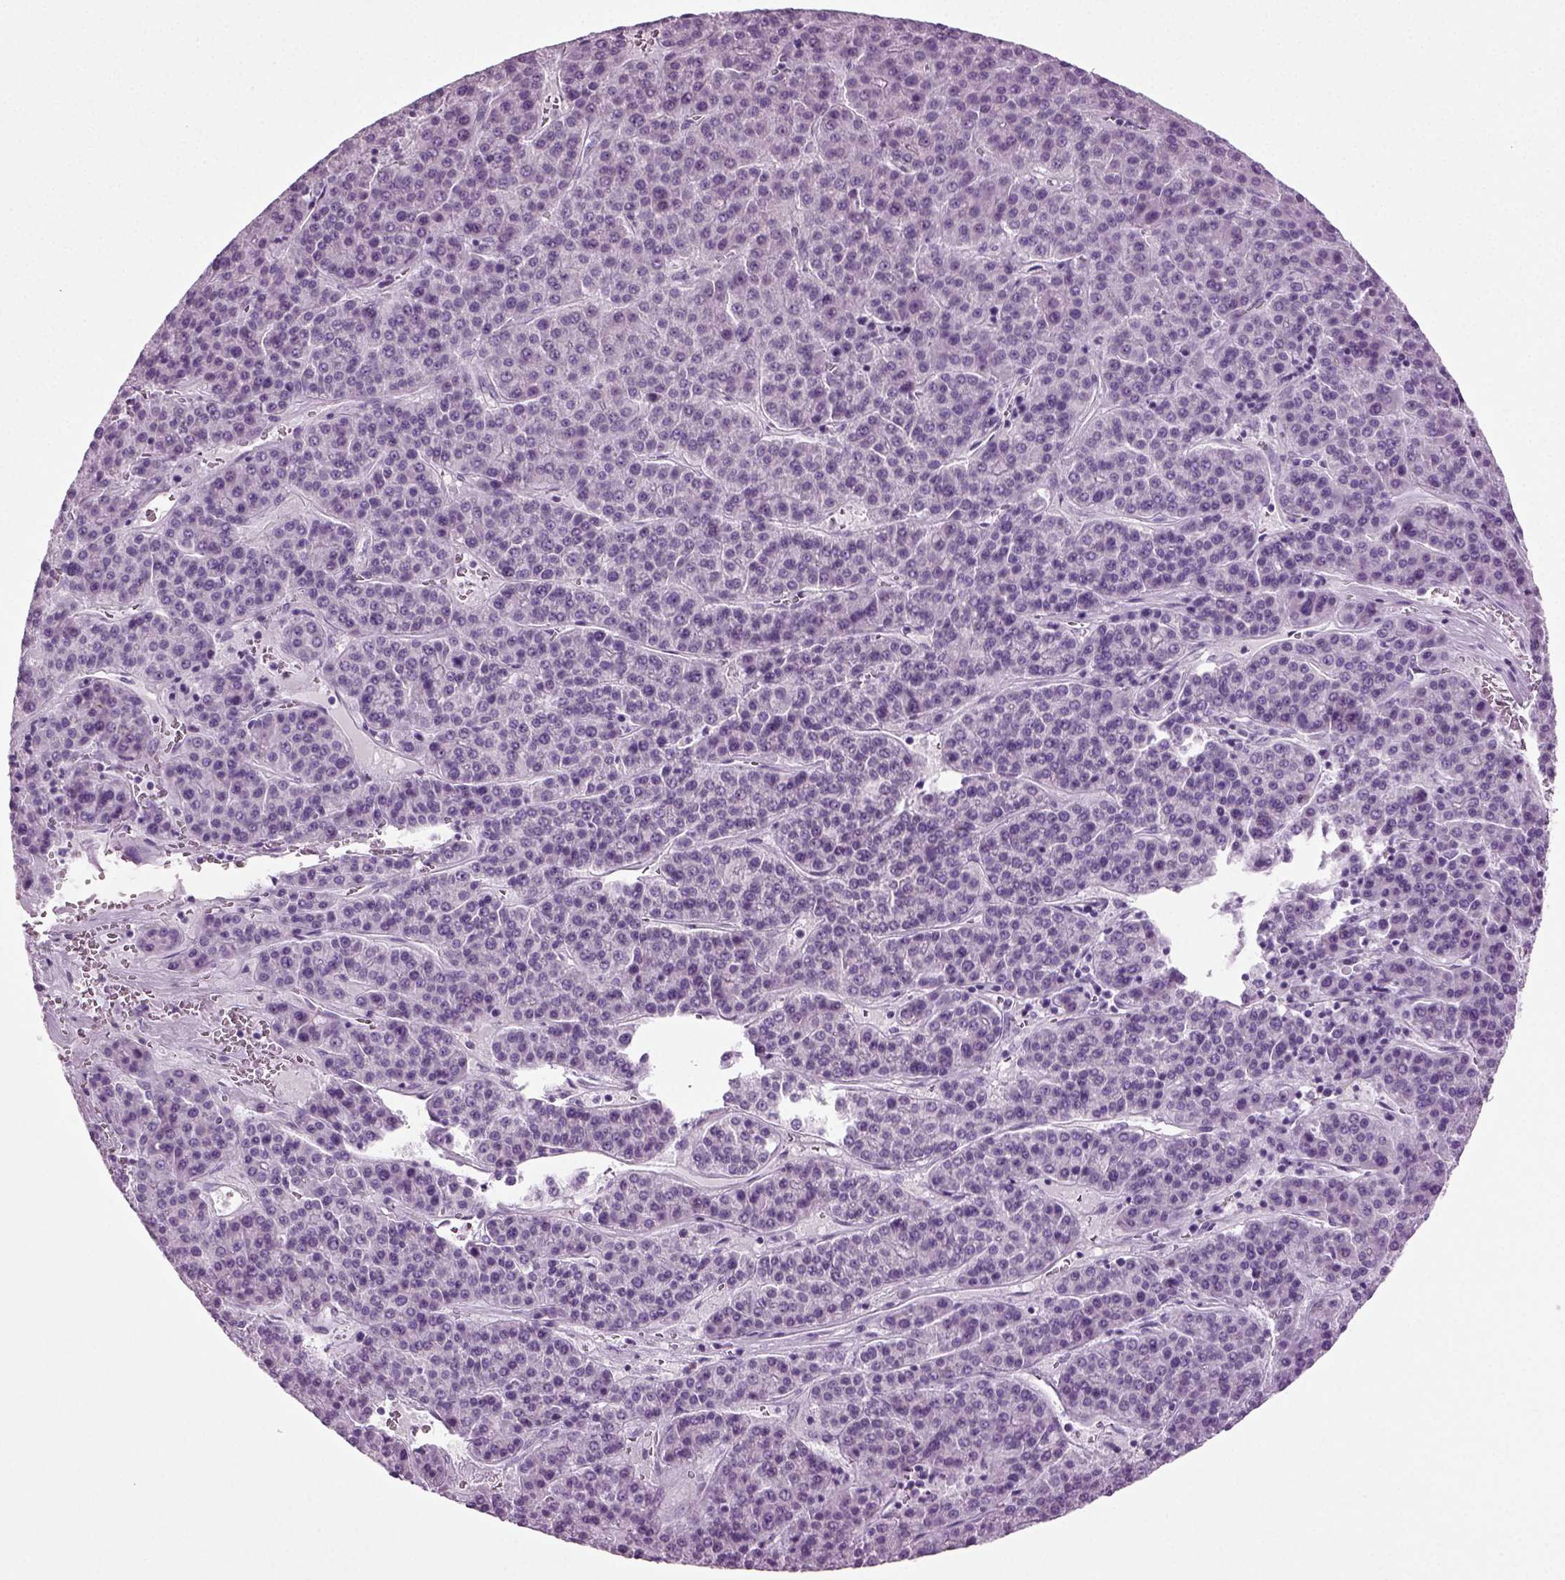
{"staining": {"intensity": "negative", "quantity": "none", "location": "none"}, "tissue": "liver cancer", "cell_type": "Tumor cells", "image_type": "cancer", "snomed": [{"axis": "morphology", "description": "Carcinoma, Hepatocellular, NOS"}, {"axis": "topography", "description": "Liver"}], "caption": "Immunohistochemical staining of human liver hepatocellular carcinoma reveals no significant positivity in tumor cells. The staining was performed using DAB (3,3'-diaminobenzidine) to visualize the protein expression in brown, while the nuclei were stained in blue with hematoxylin (Magnification: 20x).", "gene": "PRLH", "patient": {"sex": "female", "age": 58}}